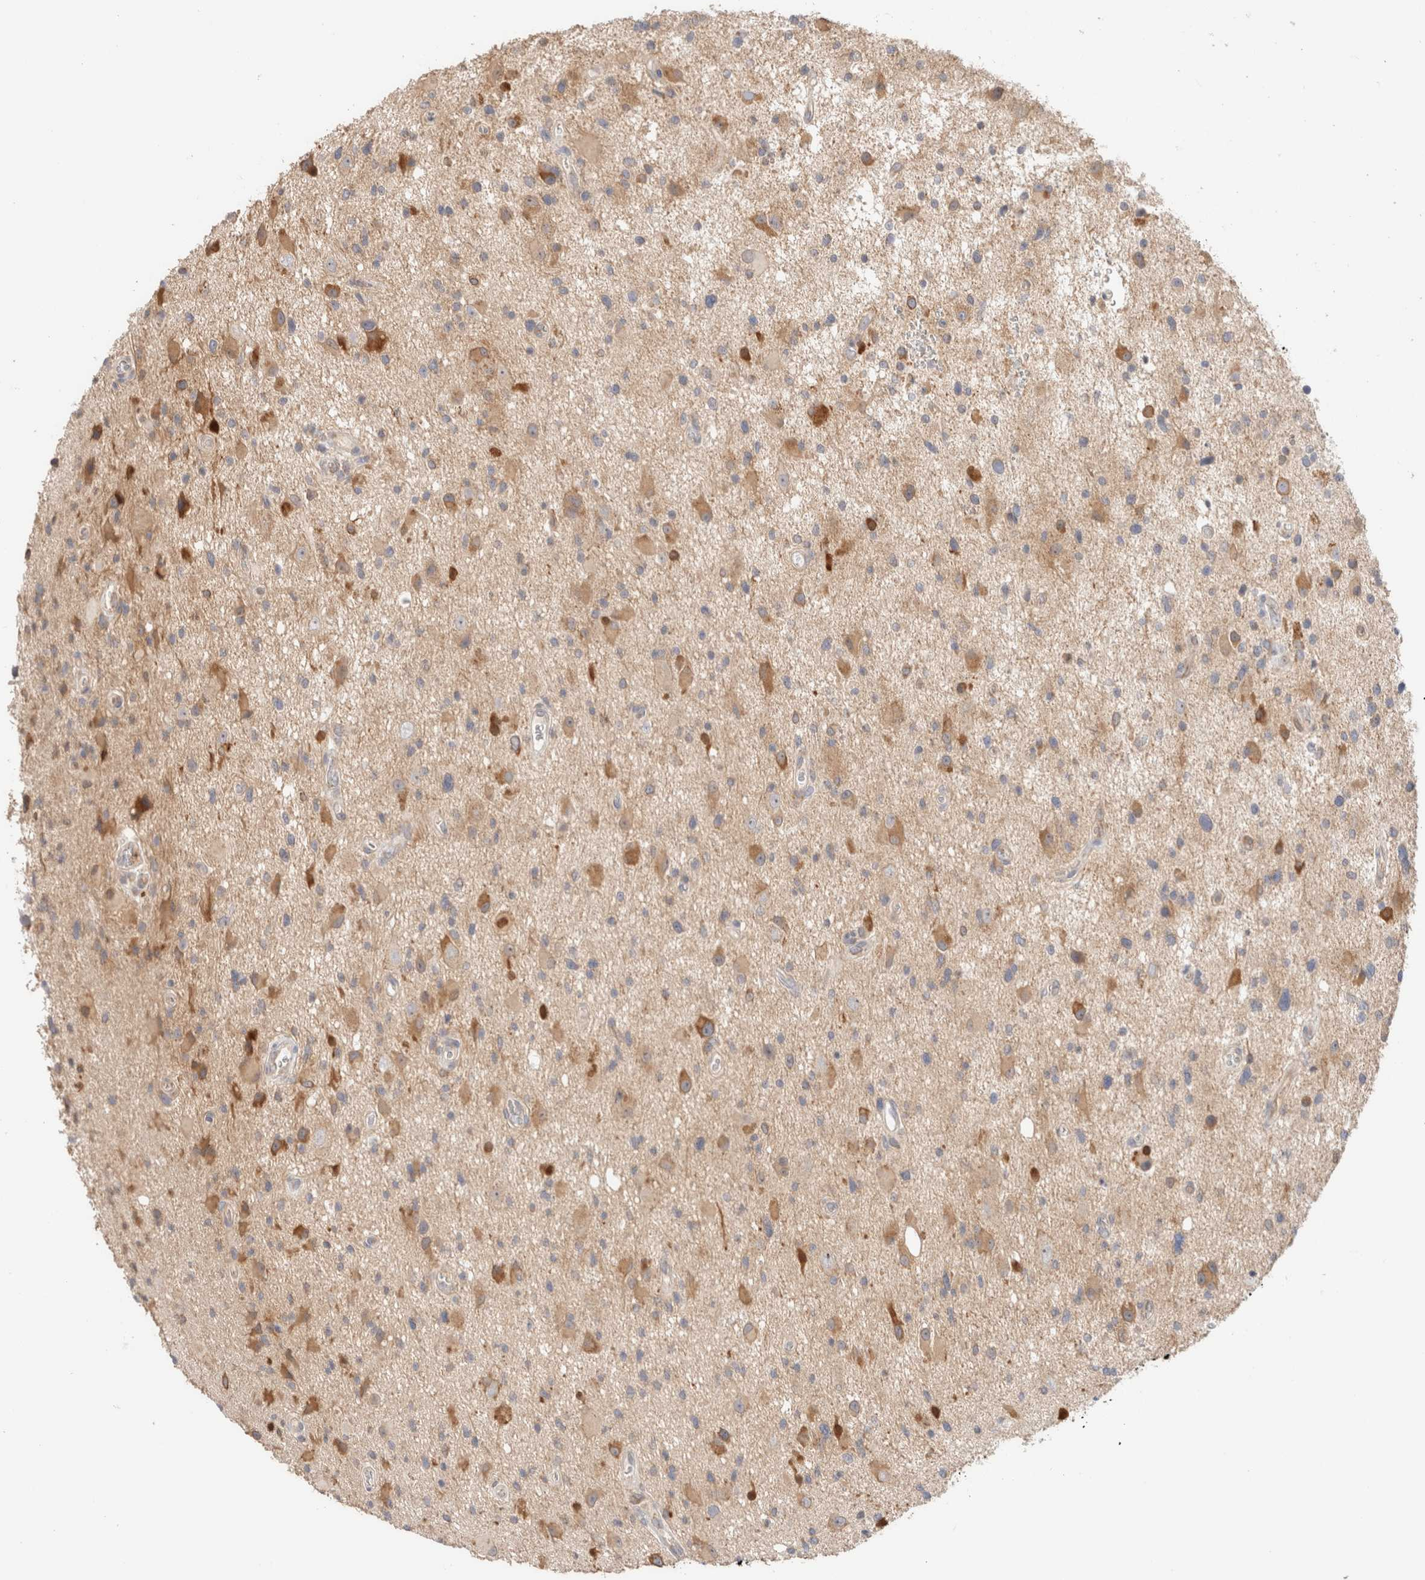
{"staining": {"intensity": "moderate", "quantity": "25%-75%", "location": "cytoplasmic/membranous"}, "tissue": "glioma", "cell_type": "Tumor cells", "image_type": "cancer", "snomed": [{"axis": "morphology", "description": "Glioma, malignant, High grade"}, {"axis": "topography", "description": "Brain"}], "caption": "Malignant glioma (high-grade) stained with immunohistochemistry demonstrates moderate cytoplasmic/membranous positivity in approximately 25%-75% of tumor cells.", "gene": "CA13", "patient": {"sex": "male", "age": 33}}